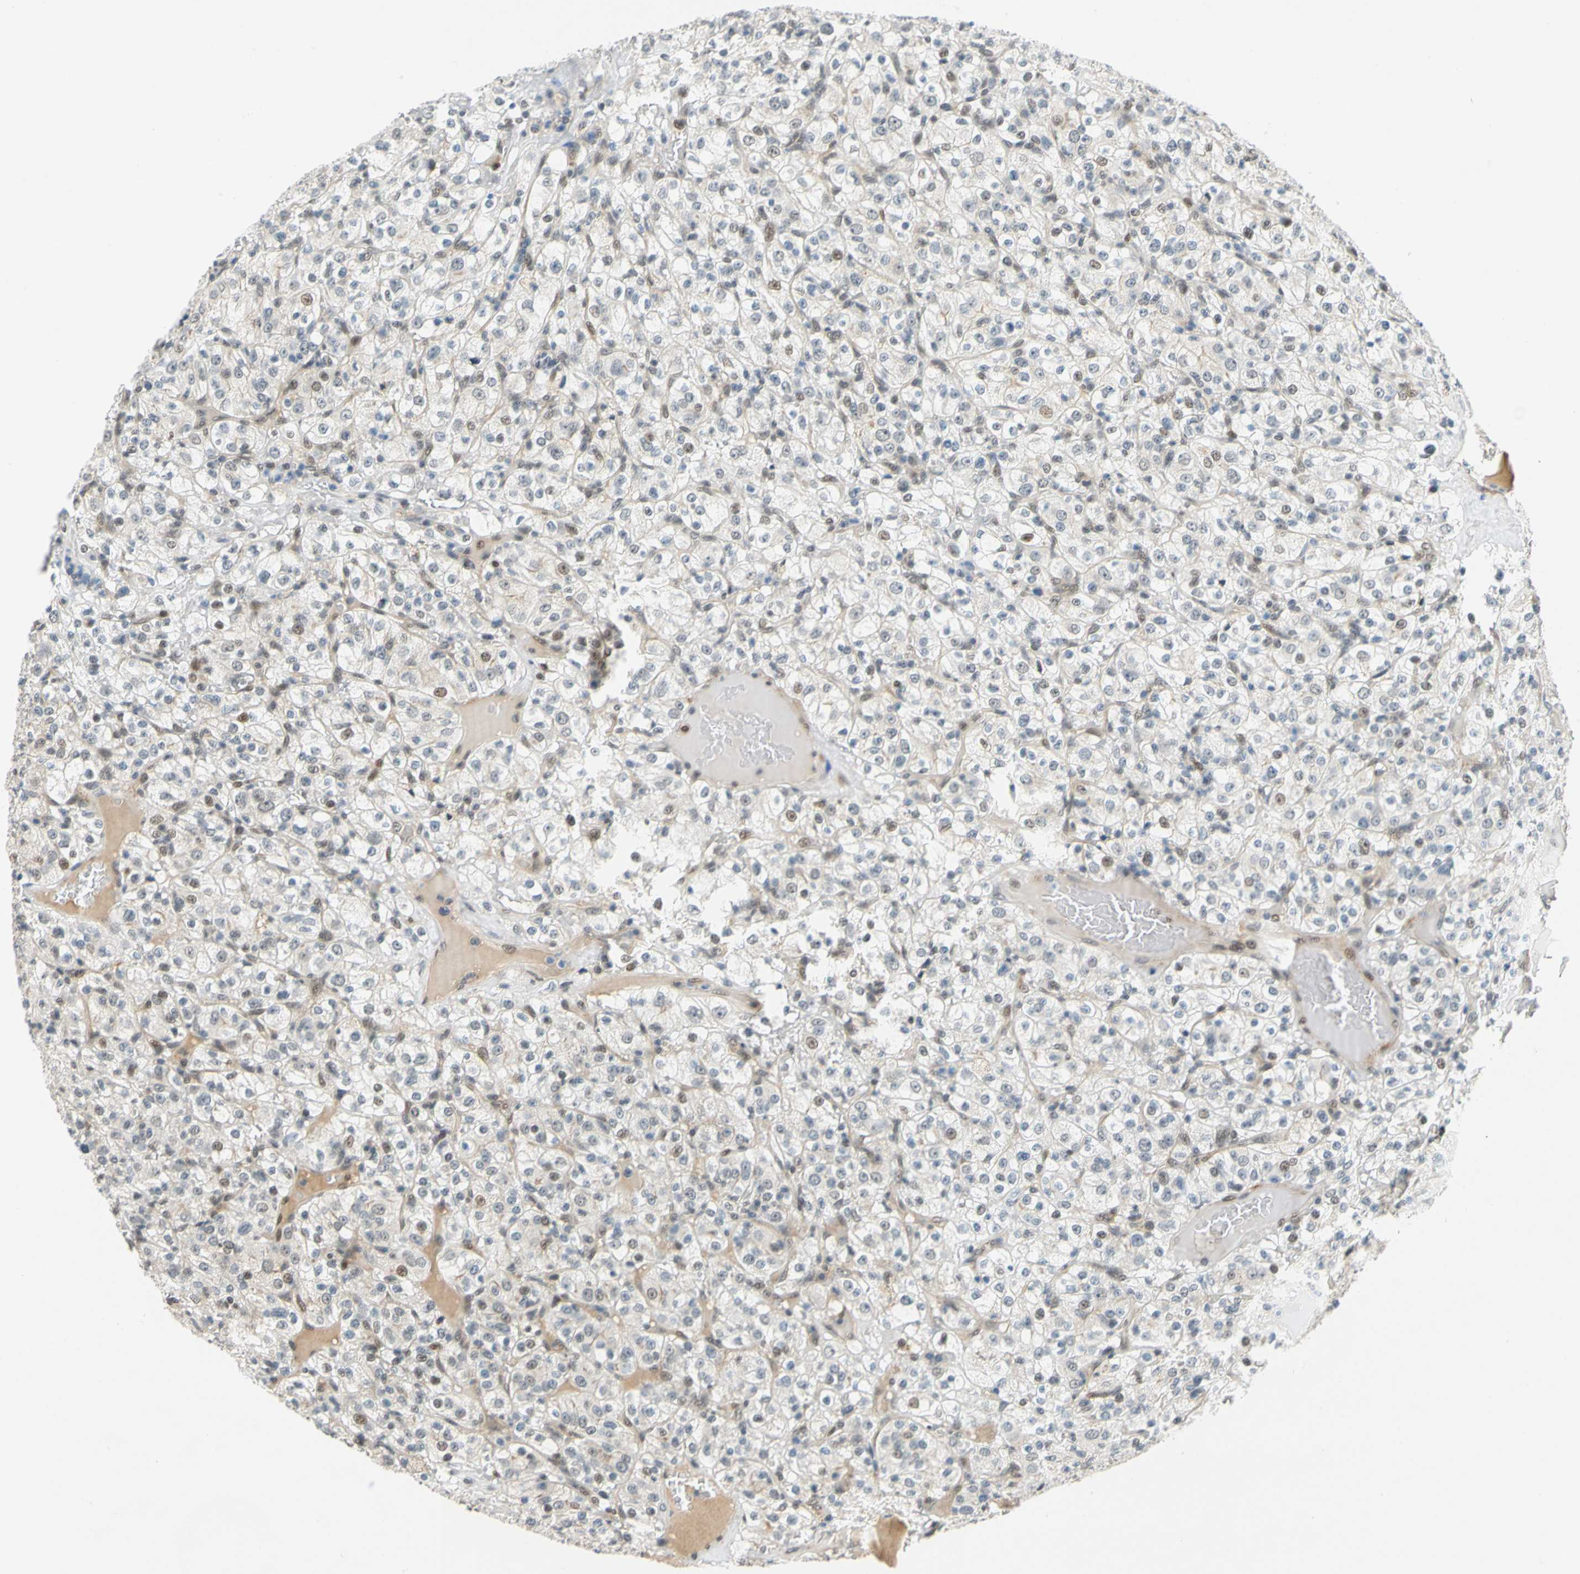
{"staining": {"intensity": "weak", "quantity": "25%-75%", "location": "cytoplasmic/membranous,nuclear"}, "tissue": "renal cancer", "cell_type": "Tumor cells", "image_type": "cancer", "snomed": [{"axis": "morphology", "description": "Normal tissue, NOS"}, {"axis": "morphology", "description": "Adenocarcinoma, NOS"}, {"axis": "topography", "description": "Kidney"}], "caption": "A brown stain labels weak cytoplasmic/membranous and nuclear staining of a protein in adenocarcinoma (renal) tumor cells.", "gene": "POGZ", "patient": {"sex": "female", "age": 72}}